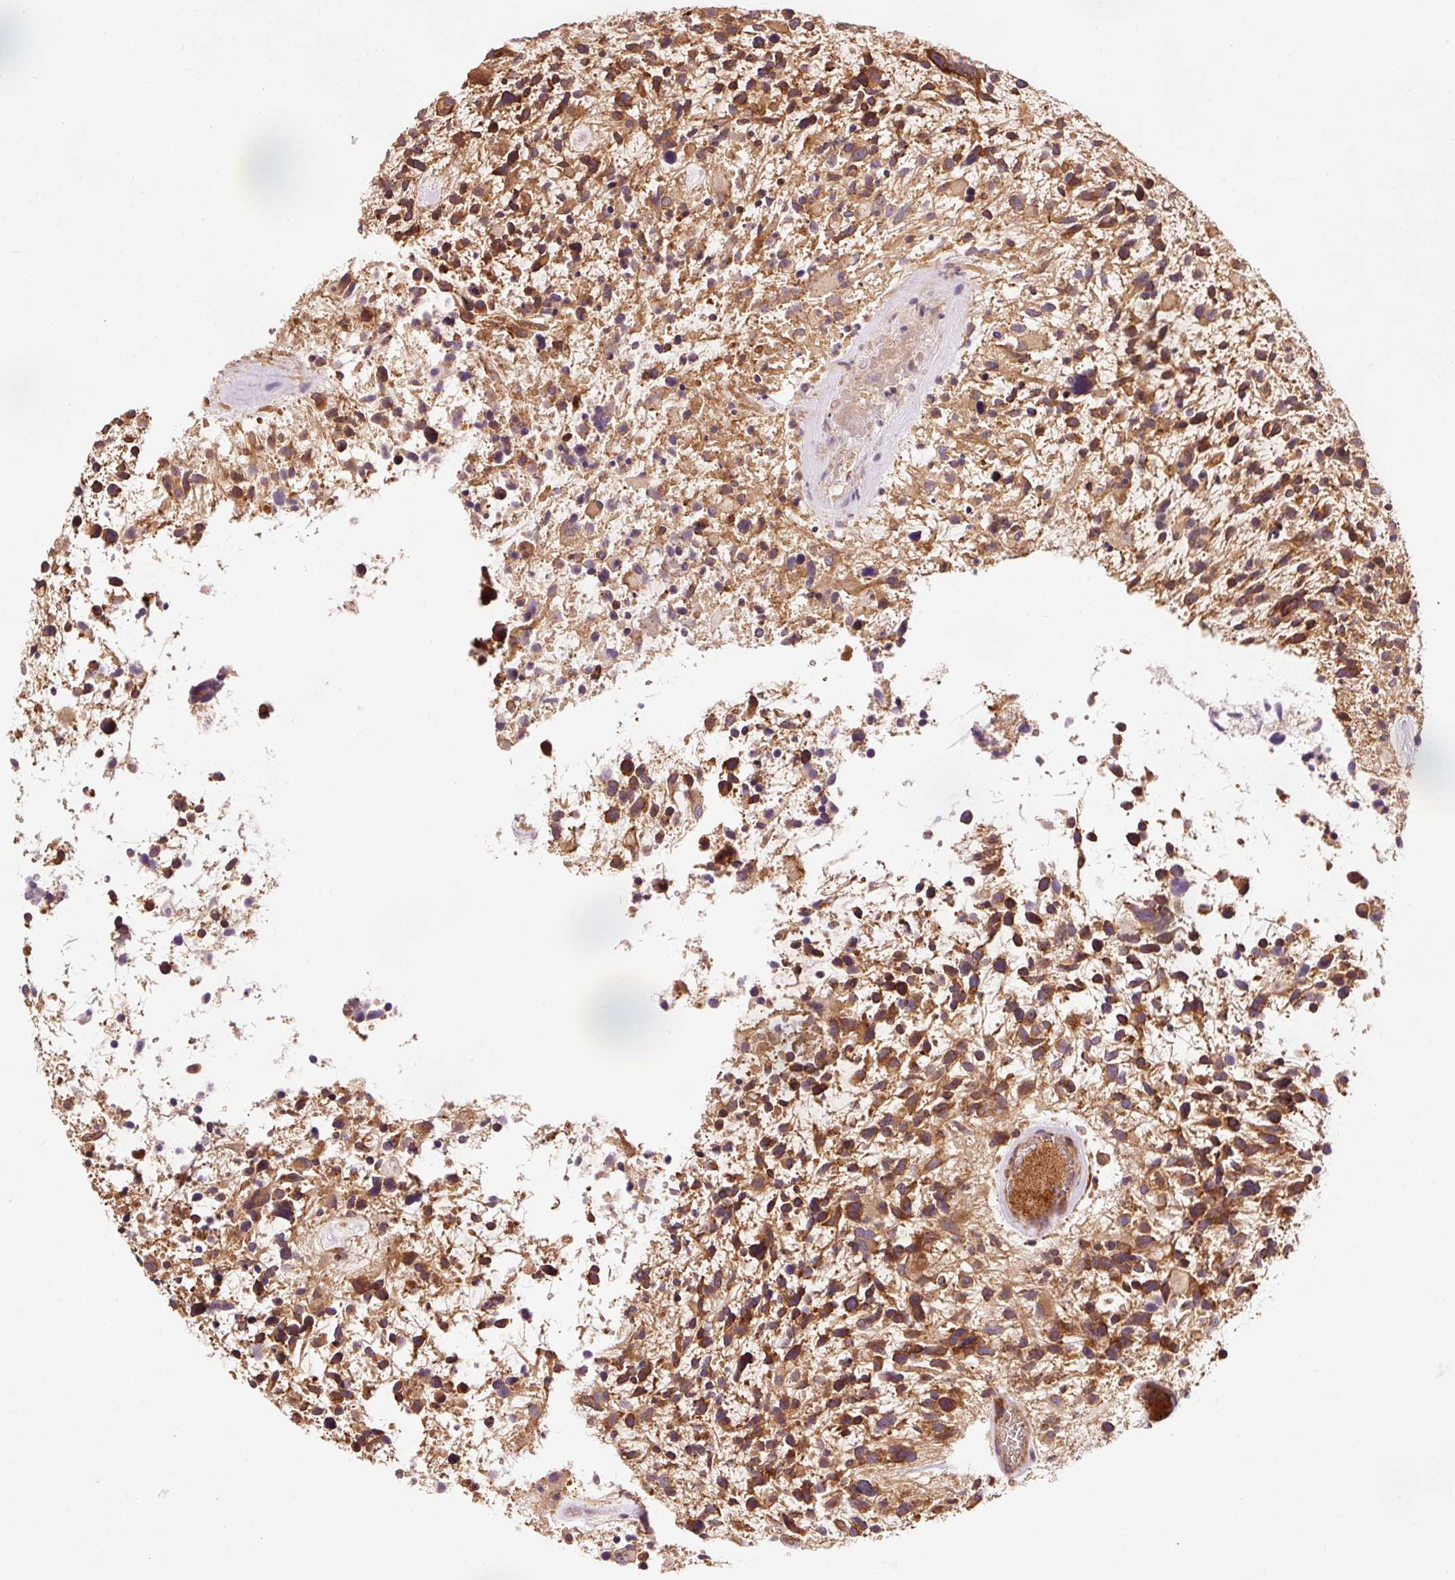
{"staining": {"intensity": "strong", "quantity": ">75%", "location": "cytoplasmic/membranous"}, "tissue": "glioma", "cell_type": "Tumor cells", "image_type": "cancer", "snomed": [{"axis": "morphology", "description": "Glioma, malignant, High grade"}, {"axis": "topography", "description": "Brain"}], "caption": "This image reveals immunohistochemistry staining of human glioma, with high strong cytoplasmic/membranous positivity in approximately >75% of tumor cells.", "gene": "PDAP1", "patient": {"sex": "female", "age": 11}}